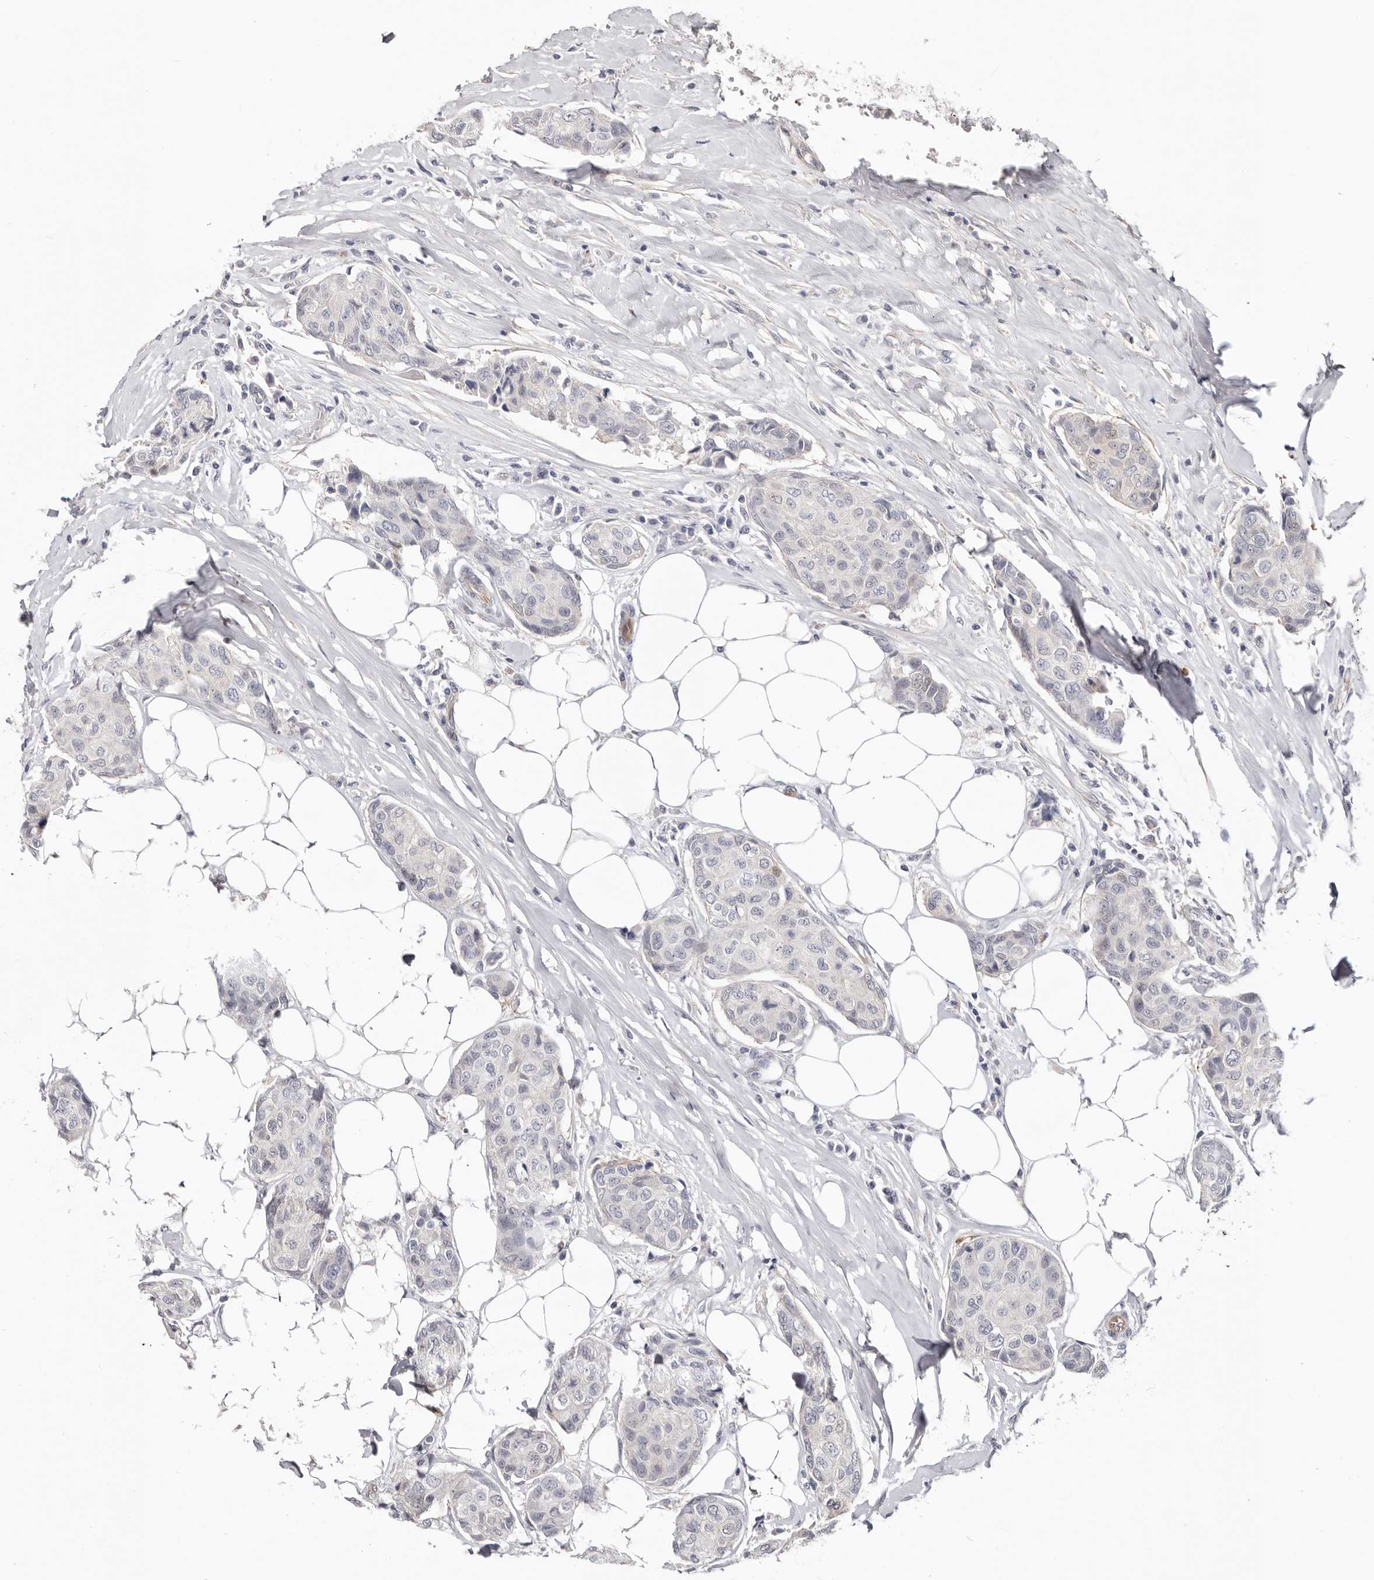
{"staining": {"intensity": "negative", "quantity": "none", "location": "none"}, "tissue": "breast cancer", "cell_type": "Tumor cells", "image_type": "cancer", "snomed": [{"axis": "morphology", "description": "Duct carcinoma"}, {"axis": "topography", "description": "Breast"}], "caption": "High magnification brightfield microscopy of breast cancer (intraductal carcinoma) stained with DAB (brown) and counterstained with hematoxylin (blue): tumor cells show no significant expression.", "gene": "PKDCC", "patient": {"sex": "female", "age": 80}}